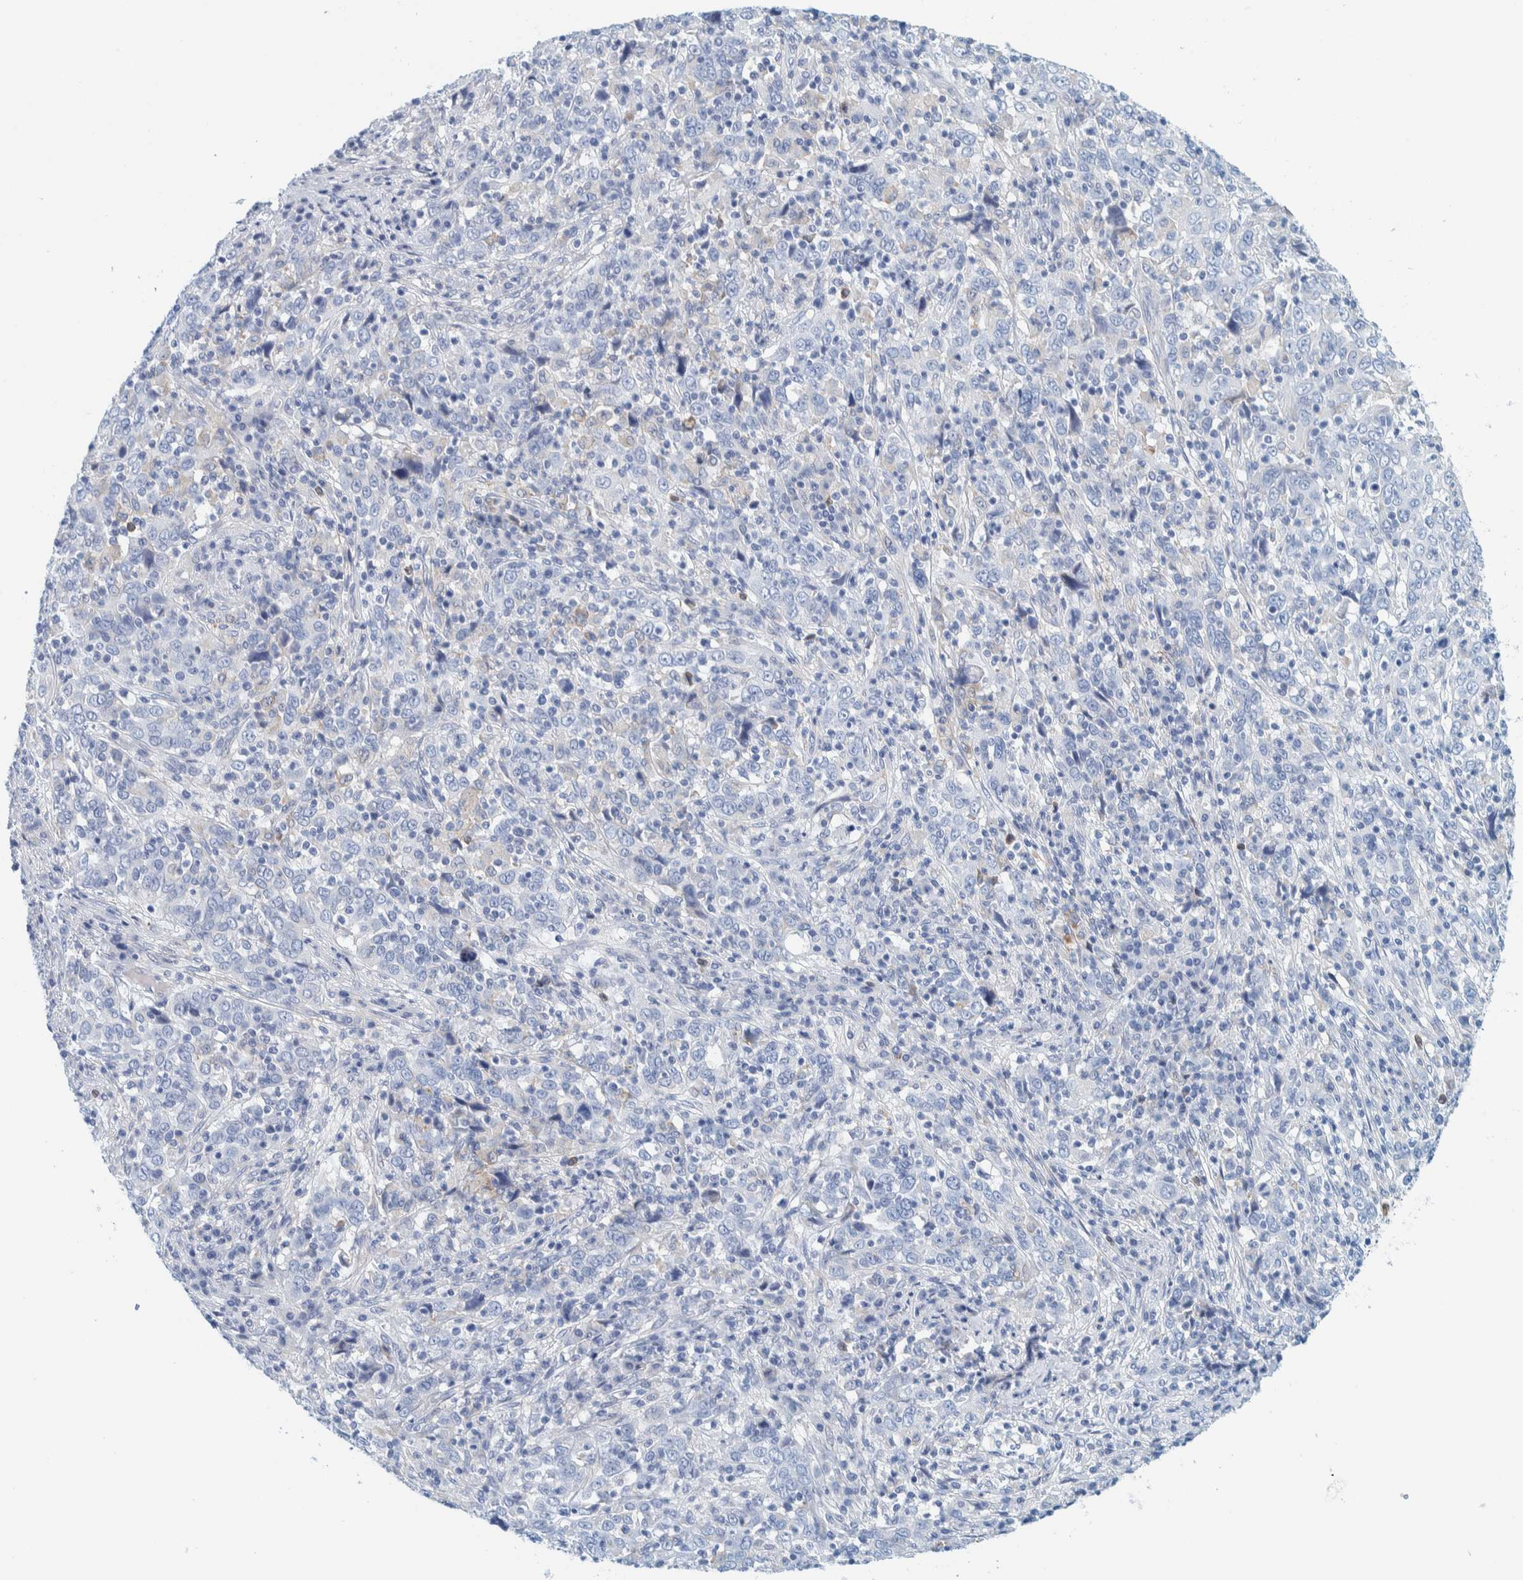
{"staining": {"intensity": "negative", "quantity": "none", "location": "none"}, "tissue": "cervical cancer", "cell_type": "Tumor cells", "image_type": "cancer", "snomed": [{"axis": "morphology", "description": "Squamous cell carcinoma, NOS"}, {"axis": "topography", "description": "Cervix"}], "caption": "Histopathology image shows no protein positivity in tumor cells of squamous cell carcinoma (cervical) tissue.", "gene": "MOG", "patient": {"sex": "female", "age": 46}}